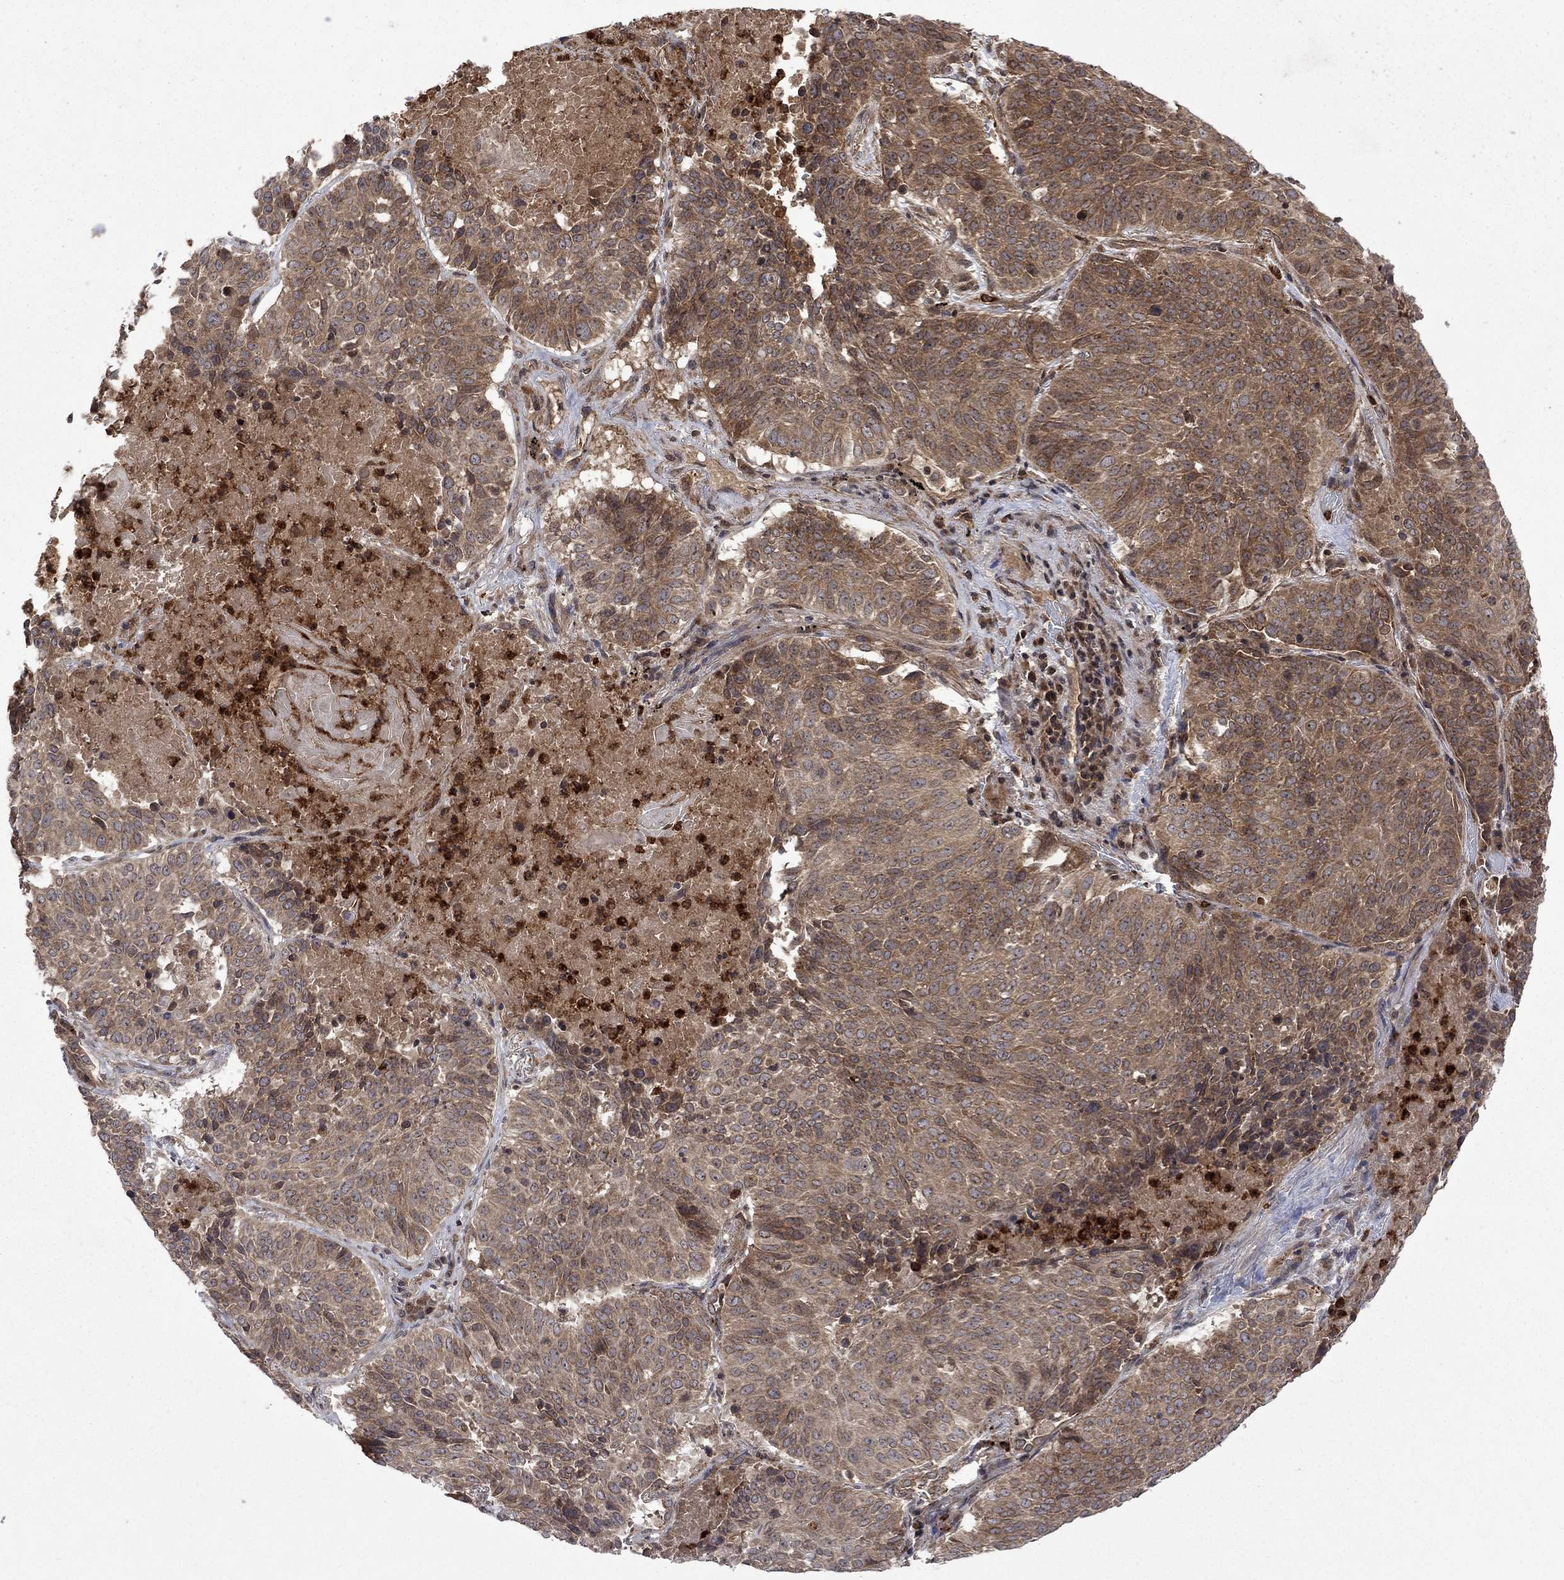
{"staining": {"intensity": "moderate", "quantity": "25%-75%", "location": "cytoplasmic/membranous"}, "tissue": "lung cancer", "cell_type": "Tumor cells", "image_type": "cancer", "snomed": [{"axis": "morphology", "description": "Squamous cell carcinoma, NOS"}, {"axis": "topography", "description": "Lung"}], "caption": "Lung cancer (squamous cell carcinoma) tissue reveals moderate cytoplasmic/membranous positivity in approximately 25%-75% of tumor cells, visualized by immunohistochemistry. (DAB (3,3'-diaminobenzidine) IHC with brightfield microscopy, high magnification).", "gene": "TMEM33", "patient": {"sex": "male", "age": 64}}